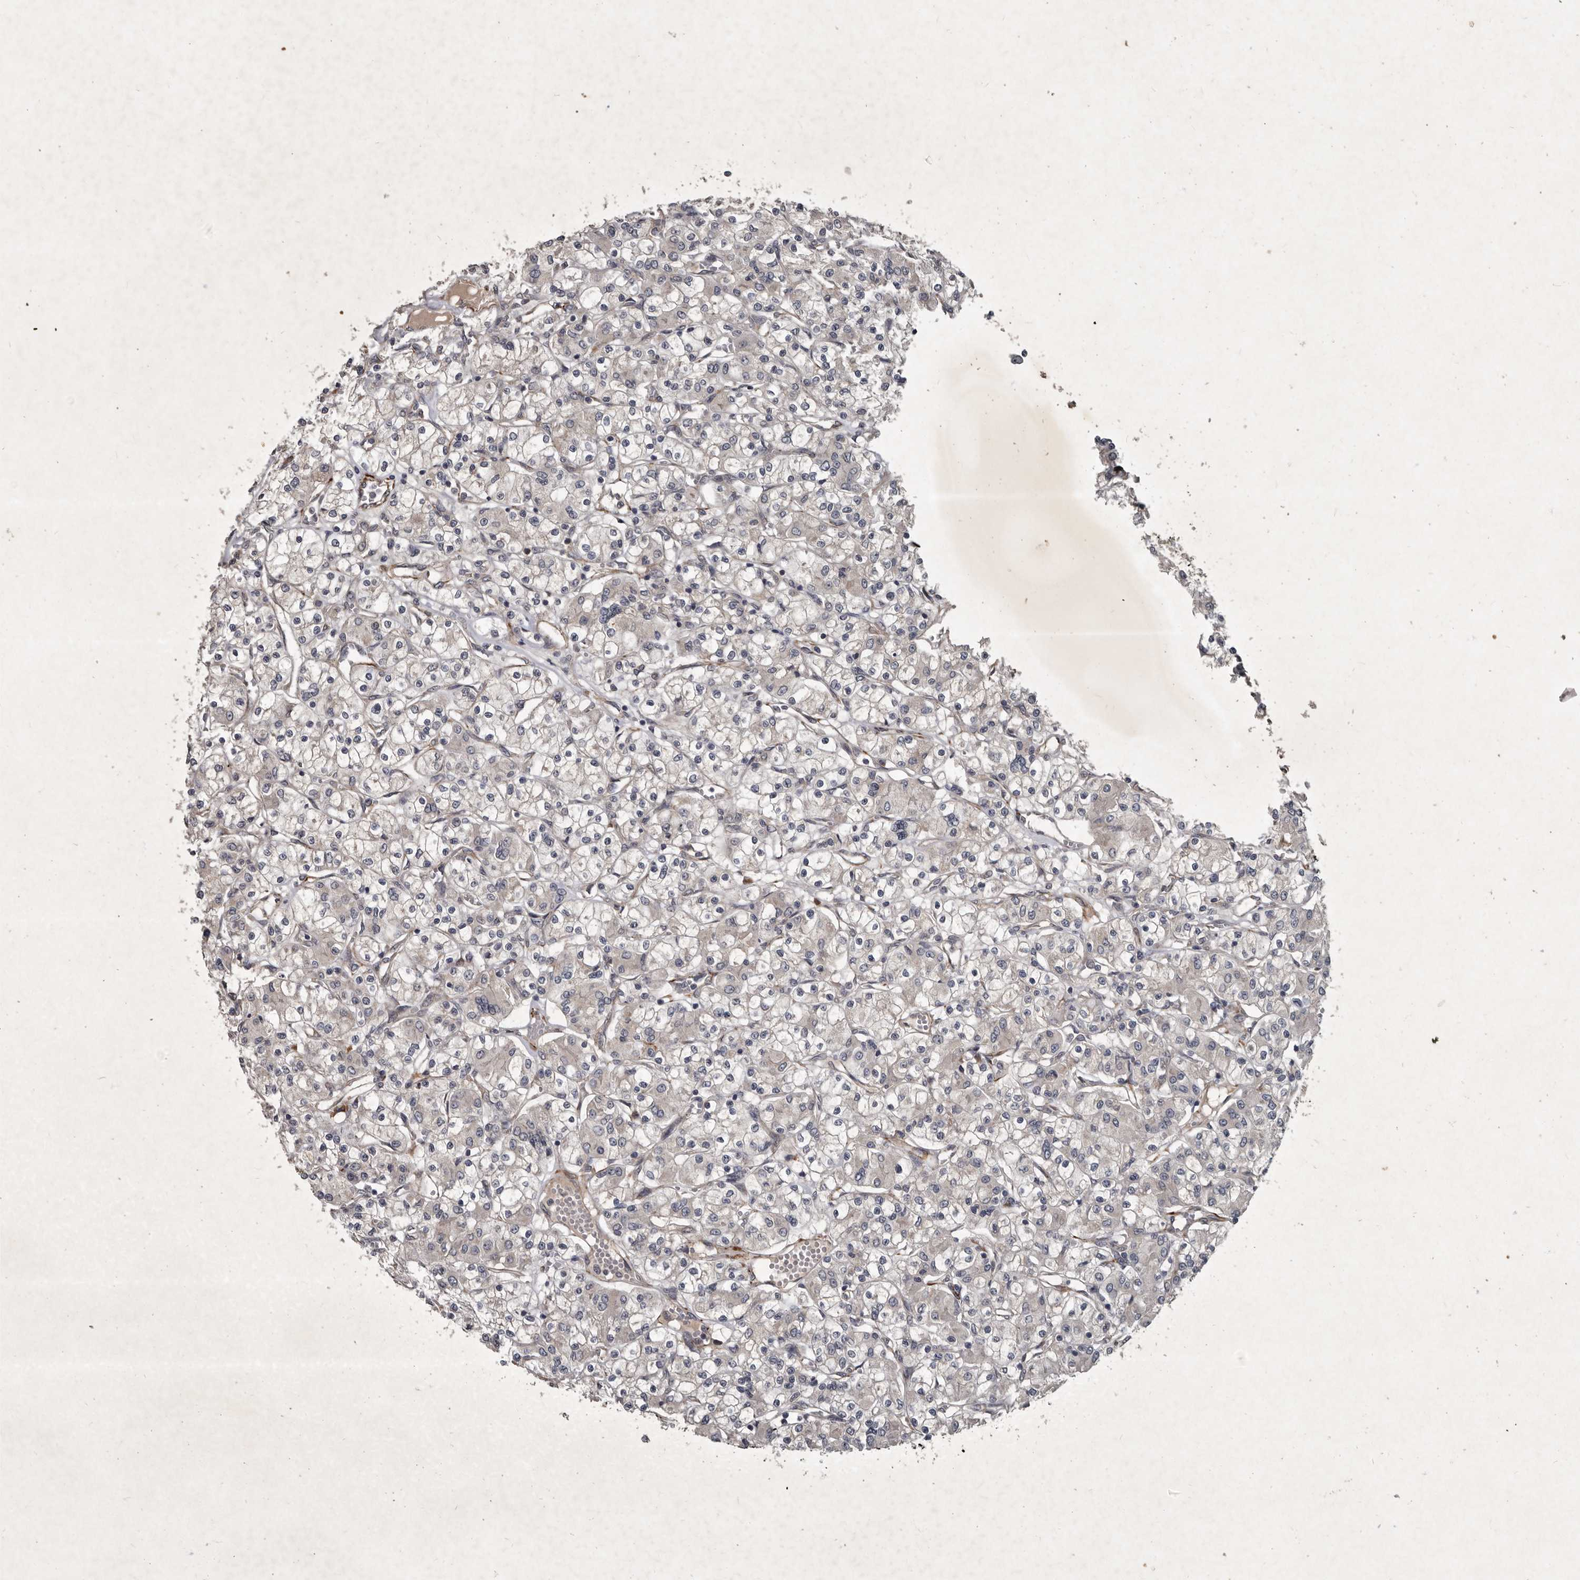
{"staining": {"intensity": "negative", "quantity": "none", "location": "none"}, "tissue": "renal cancer", "cell_type": "Tumor cells", "image_type": "cancer", "snomed": [{"axis": "morphology", "description": "Adenocarcinoma, NOS"}, {"axis": "topography", "description": "Kidney"}], "caption": "IHC photomicrograph of renal cancer stained for a protein (brown), which exhibits no positivity in tumor cells.", "gene": "MRPS15", "patient": {"sex": "female", "age": 59}}